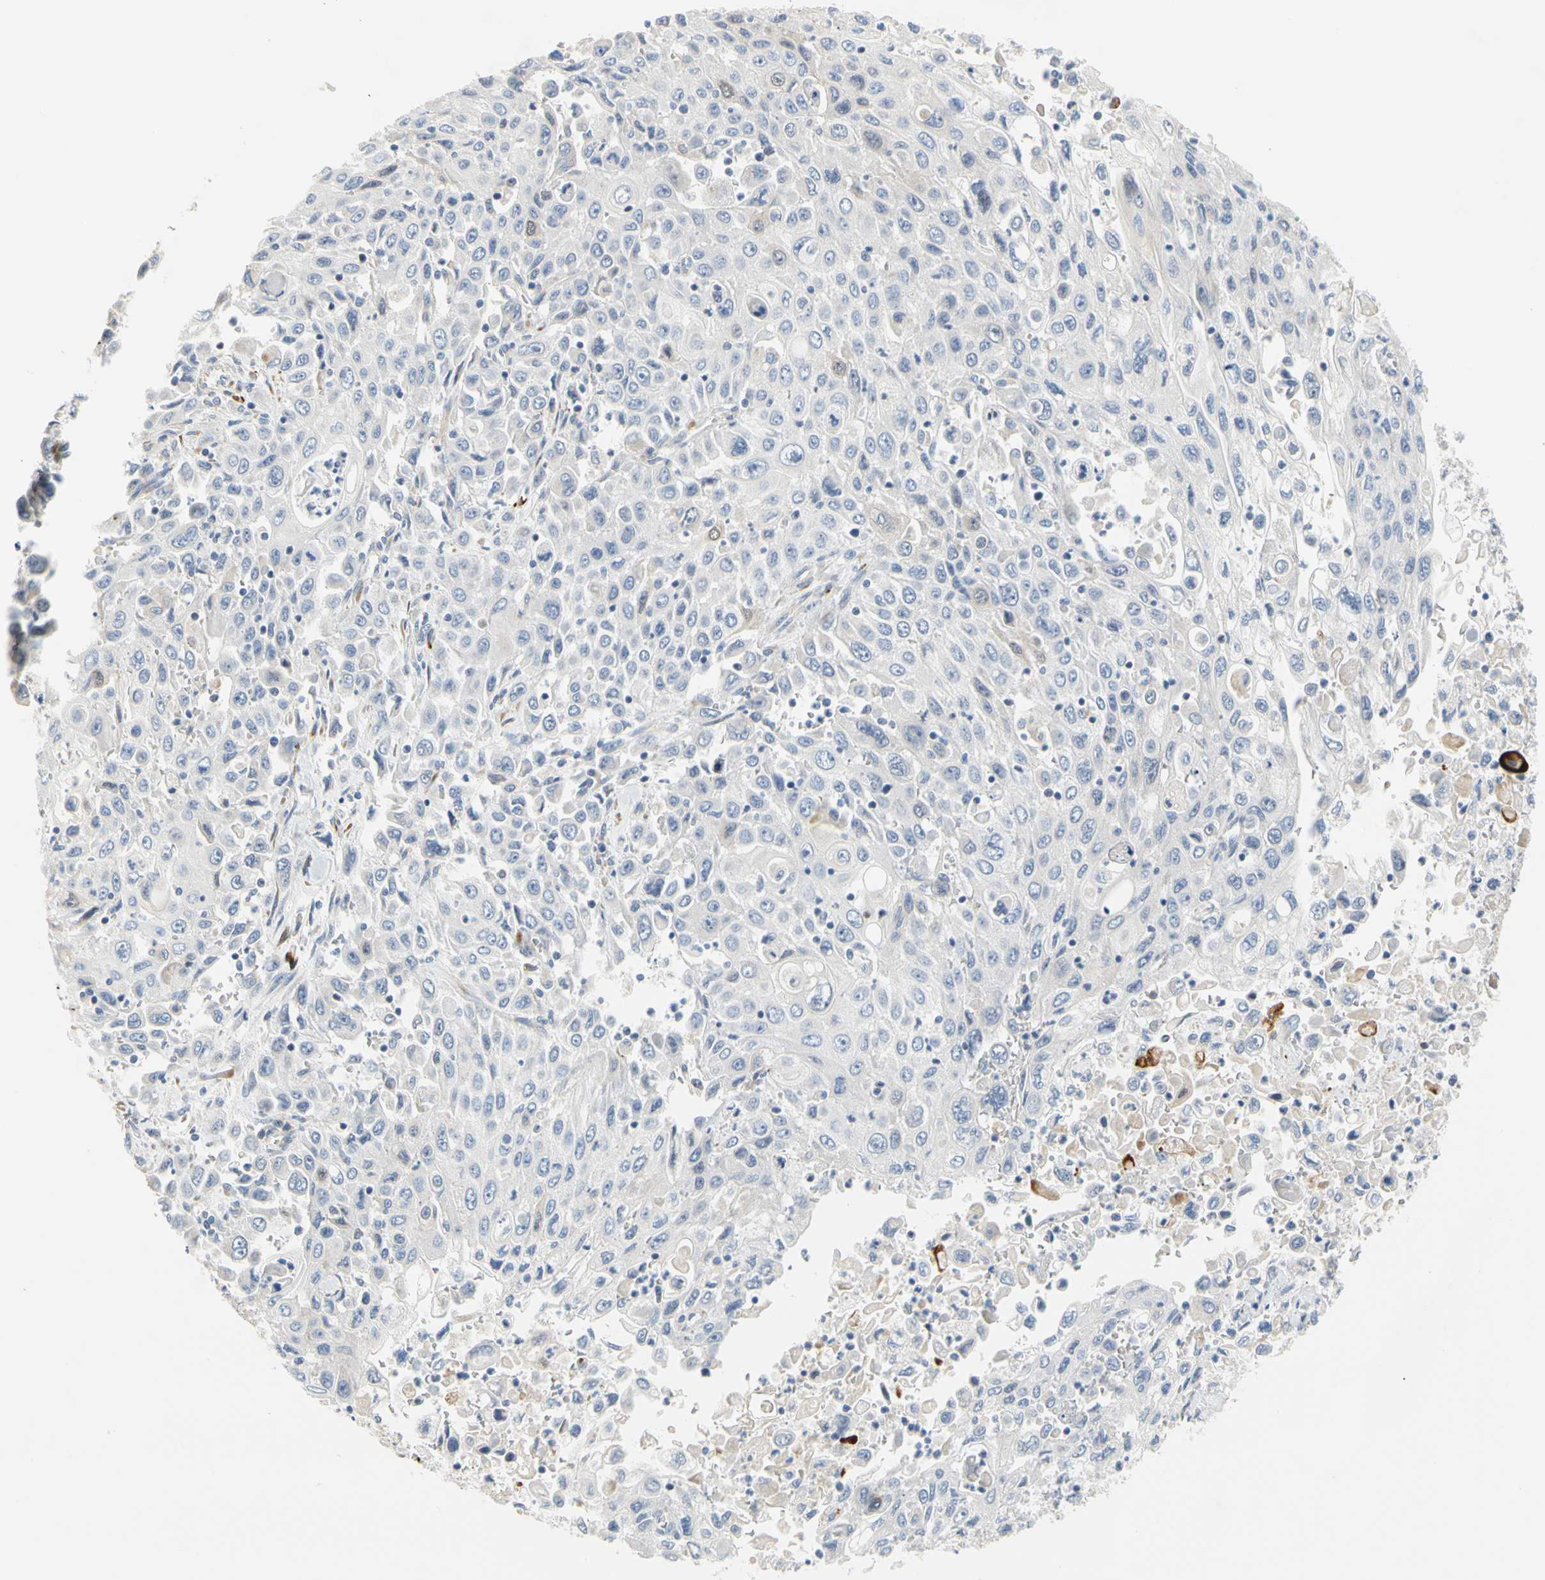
{"staining": {"intensity": "negative", "quantity": "none", "location": "none"}, "tissue": "pancreatic cancer", "cell_type": "Tumor cells", "image_type": "cancer", "snomed": [{"axis": "morphology", "description": "Adenocarcinoma, NOS"}, {"axis": "topography", "description": "Pancreas"}], "caption": "Tumor cells are negative for brown protein staining in pancreatic adenocarcinoma.", "gene": "ZNF236", "patient": {"sex": "male", "age": 70}}